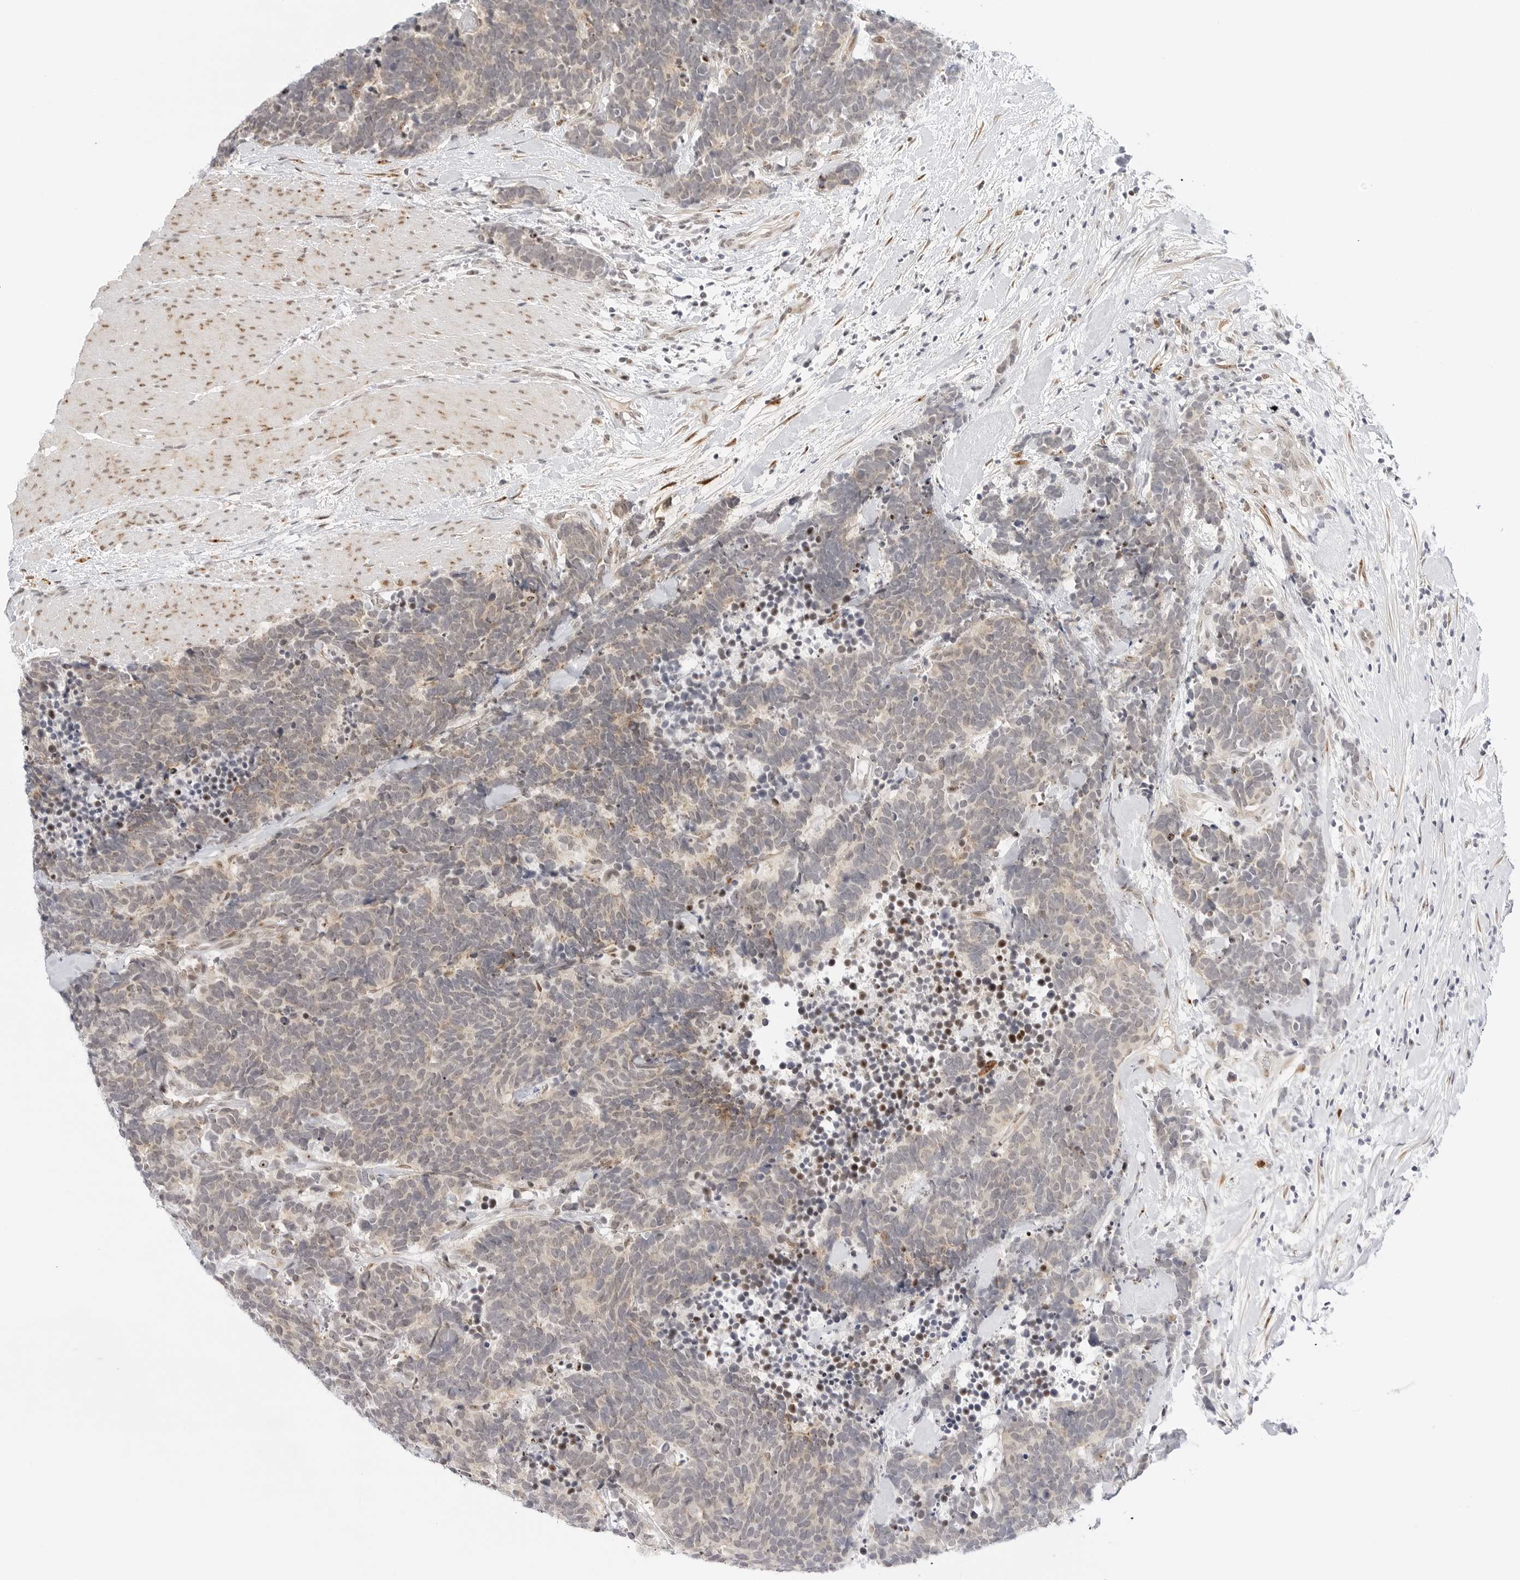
{"staining": {"intensity": "weak", "quantity": "25%-75%", "location": "cytoplasmic/membranous"}, "tissue": "carcinoid", "cell_type": "Tumor cells", "image_type": "cancer", "snomed": [{"axis": "morphology", "description": "Carcinoma, NOS"}, {"axis": "morphology", "description": "Carcinoid, malignant, NOS"}, {"axis": "topography", "description": "Urinary bladder"}], "caption": "There is low levels of weak cytoplasmic/membranous staining in tumor cells of malignant carcinoid, as demonstrated by immunohistochemical staining (brown color).", "gene": "HIPK3", "patient": {"sex": "male", "age": 57}}